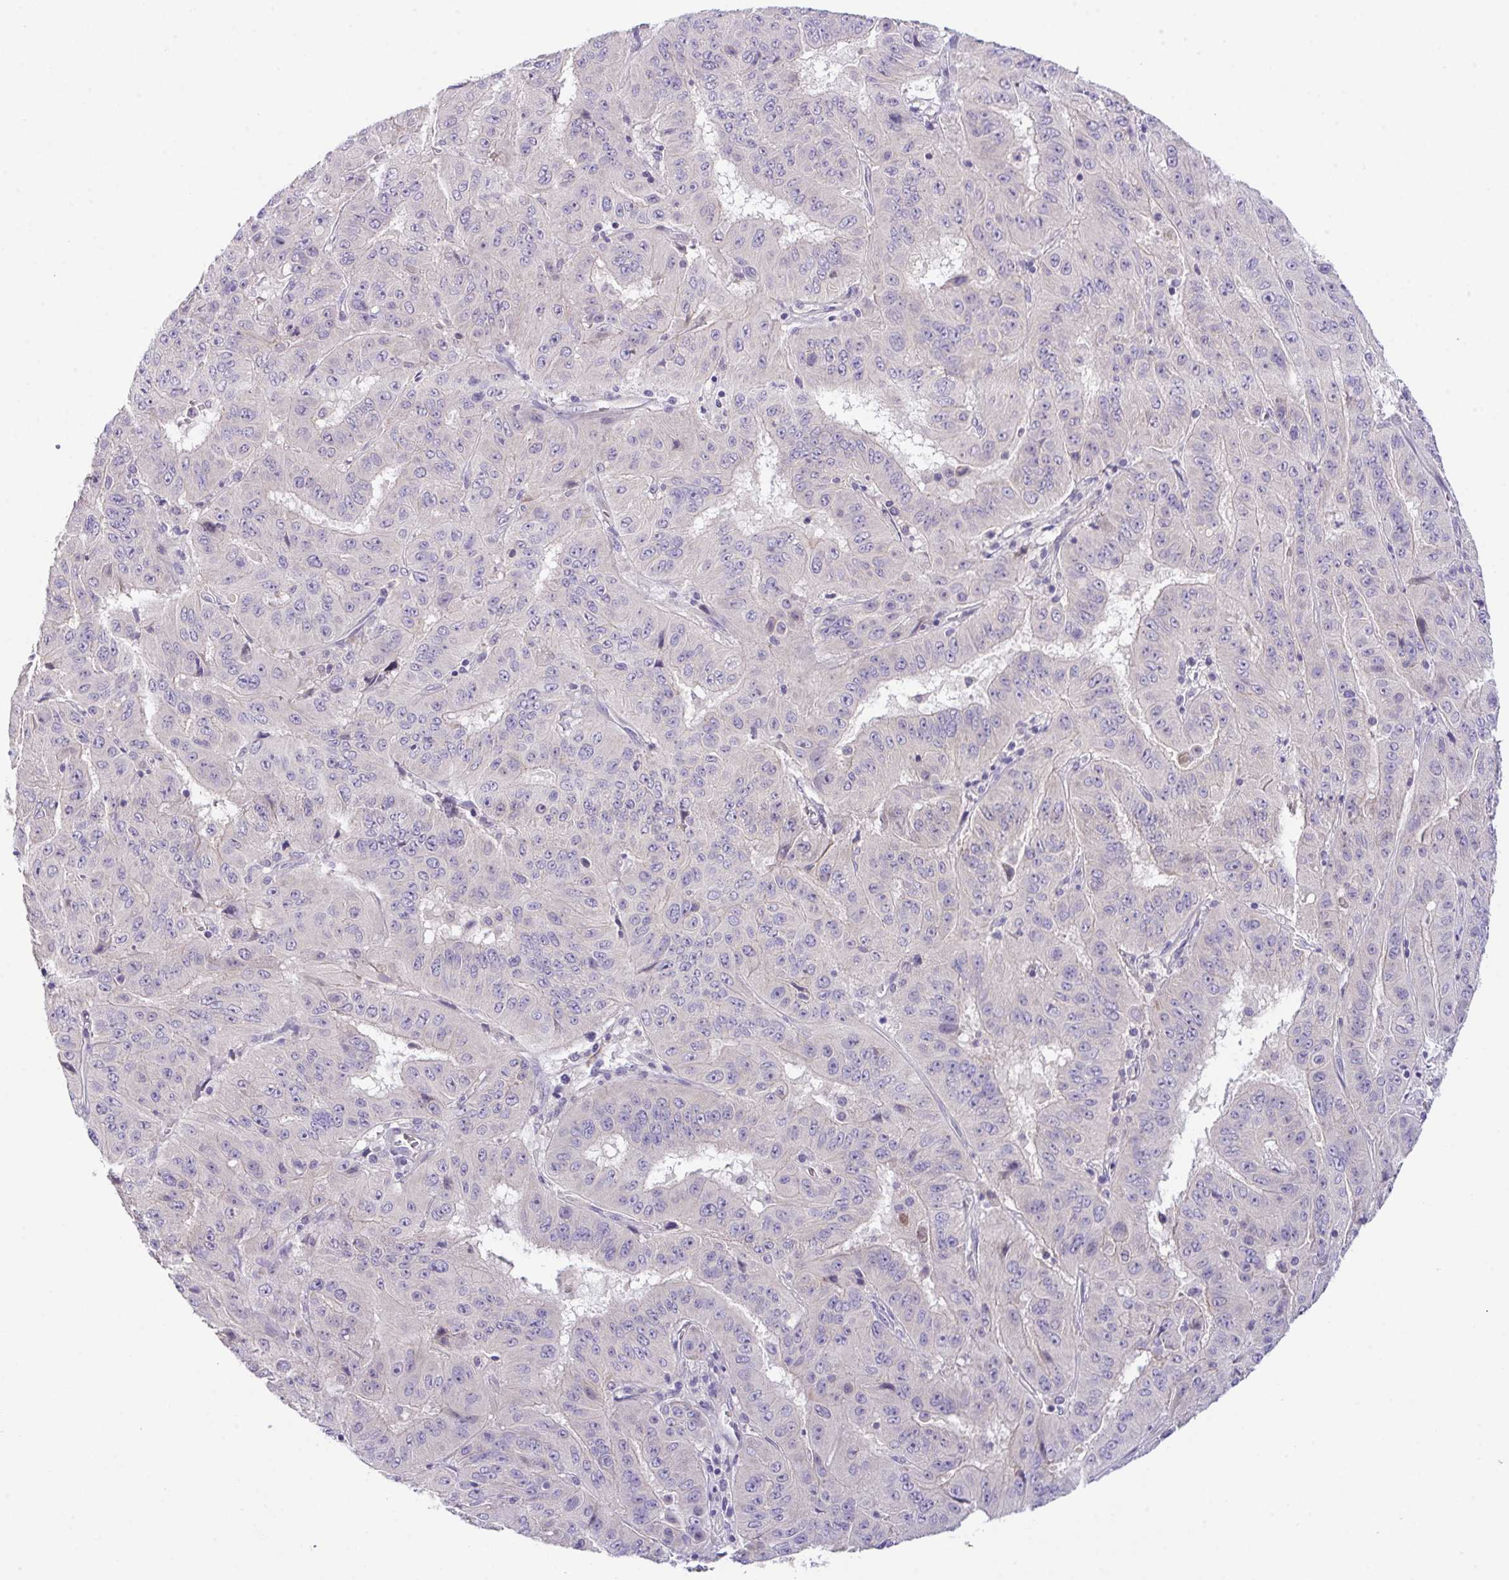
{"staining": {"intensity": "negative", "quantity": "none", "location": "none"}, "tissue": "pancreatic cancer", "cell_type": "Tumor cells", "image_type": "cancer", "snomed": [{"axis": "morphology", "description": "Adenocarcinoma, NOS"}, {"axis": "topography", "description": "Pancreas"}], "caption": "Immunohistochemistry (IHC) histopathology image of human pancreatic adenocarcinoma stained for a protein (brown), which exhibits no positivity in tumor cells.", "gene": "ZNF581", "patient": {"sex": "male", "age": 63}}